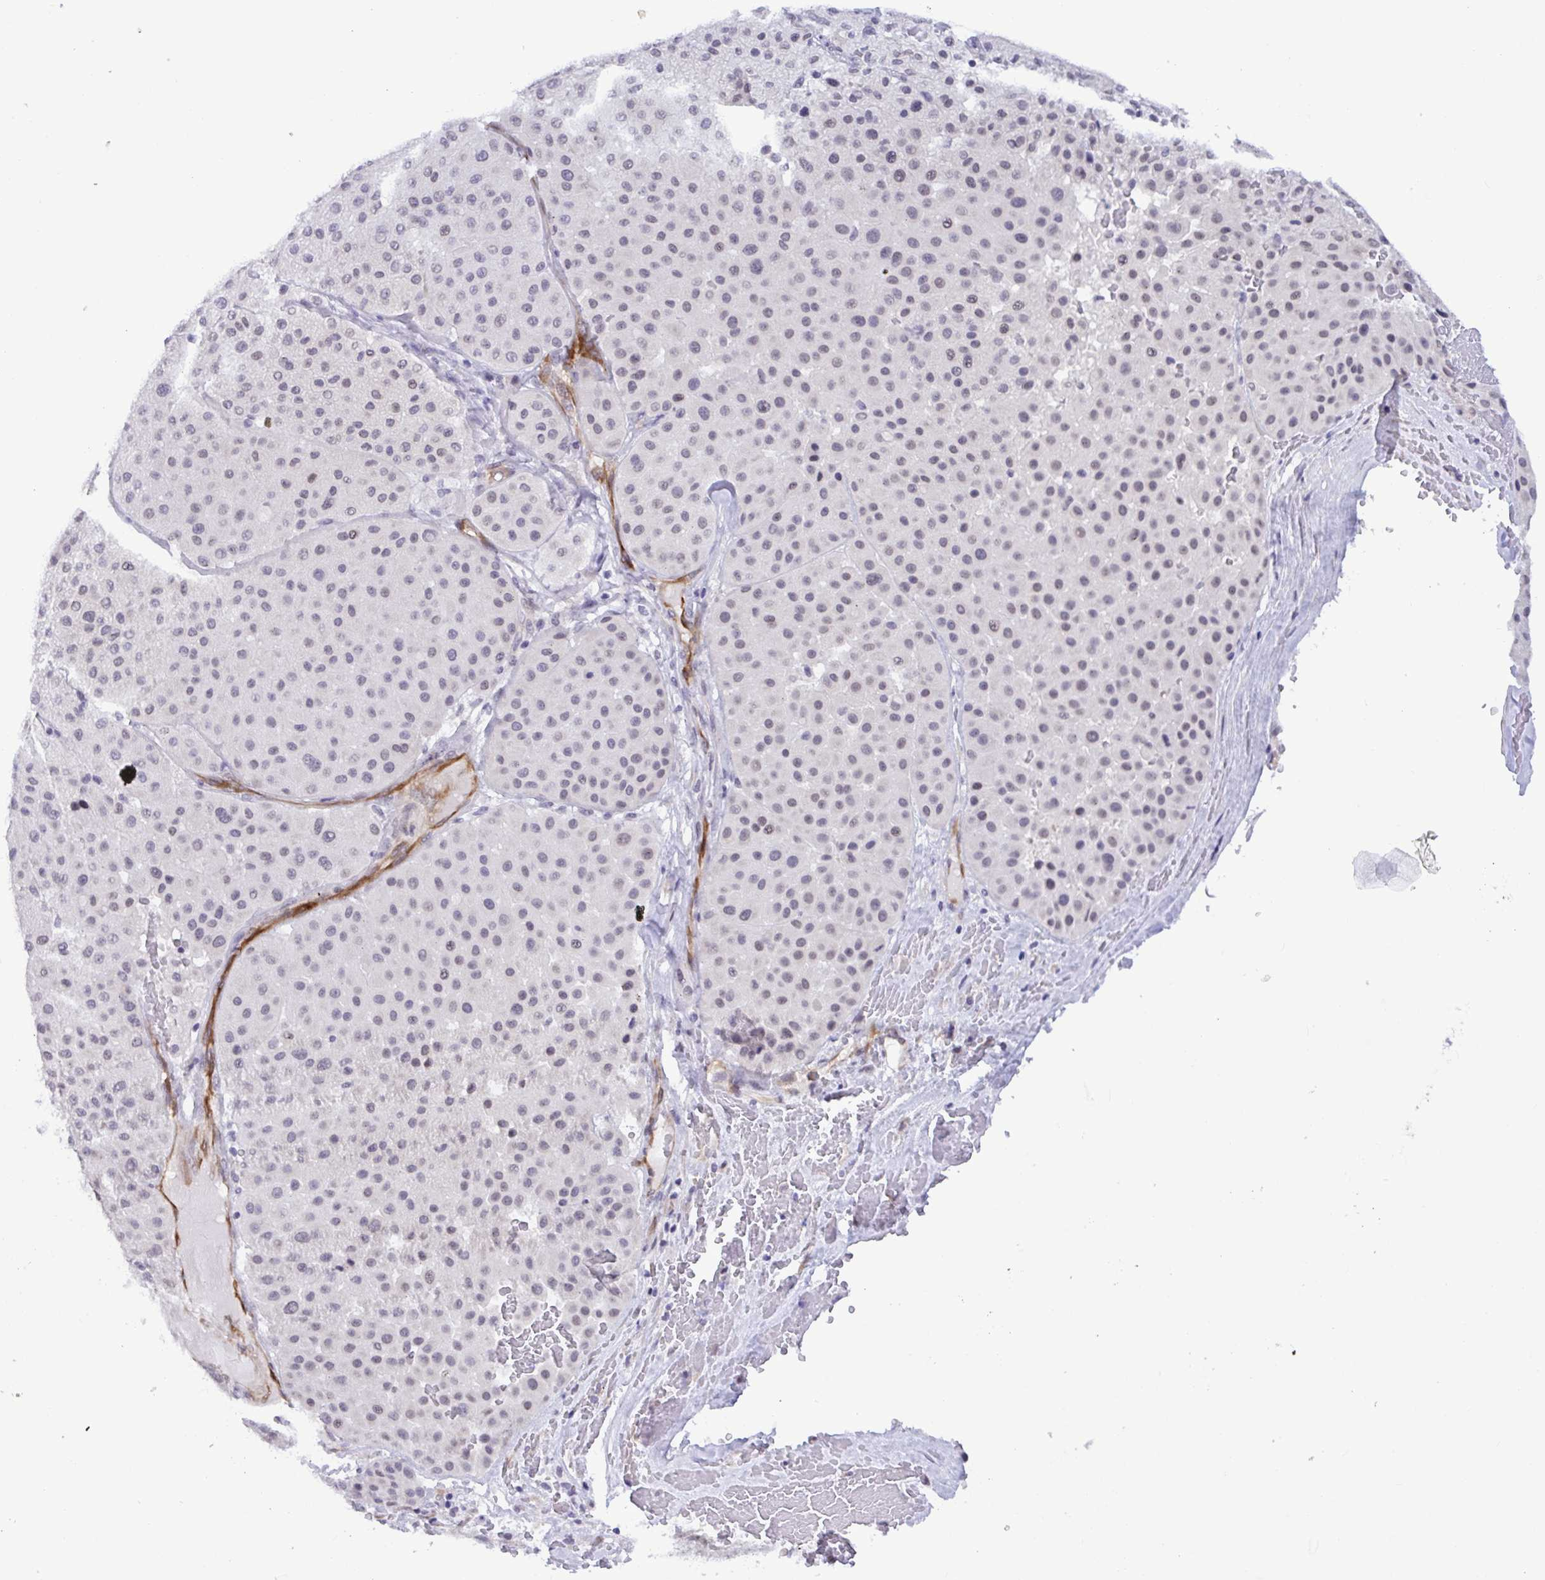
{"staining": {"intensity": "negative", "quantity": "none", "location": "none"}, "tissue": "melanoma", "cell_type": "Tumor cells", "image_type": "cancer", "snomed": [{"axis": "morphology", "description": "Malignant melanoma, Metastatic site"}, {"axis": "topography", "description": "Smooth muscle"}], "caption": "DAB (3,3'-diaminobenzidine) immunohistochemical staining of melanoma shows no significant expression in tumor cells.", "gene": "EML1", "patient": {"sex": "male", "age": 41}}